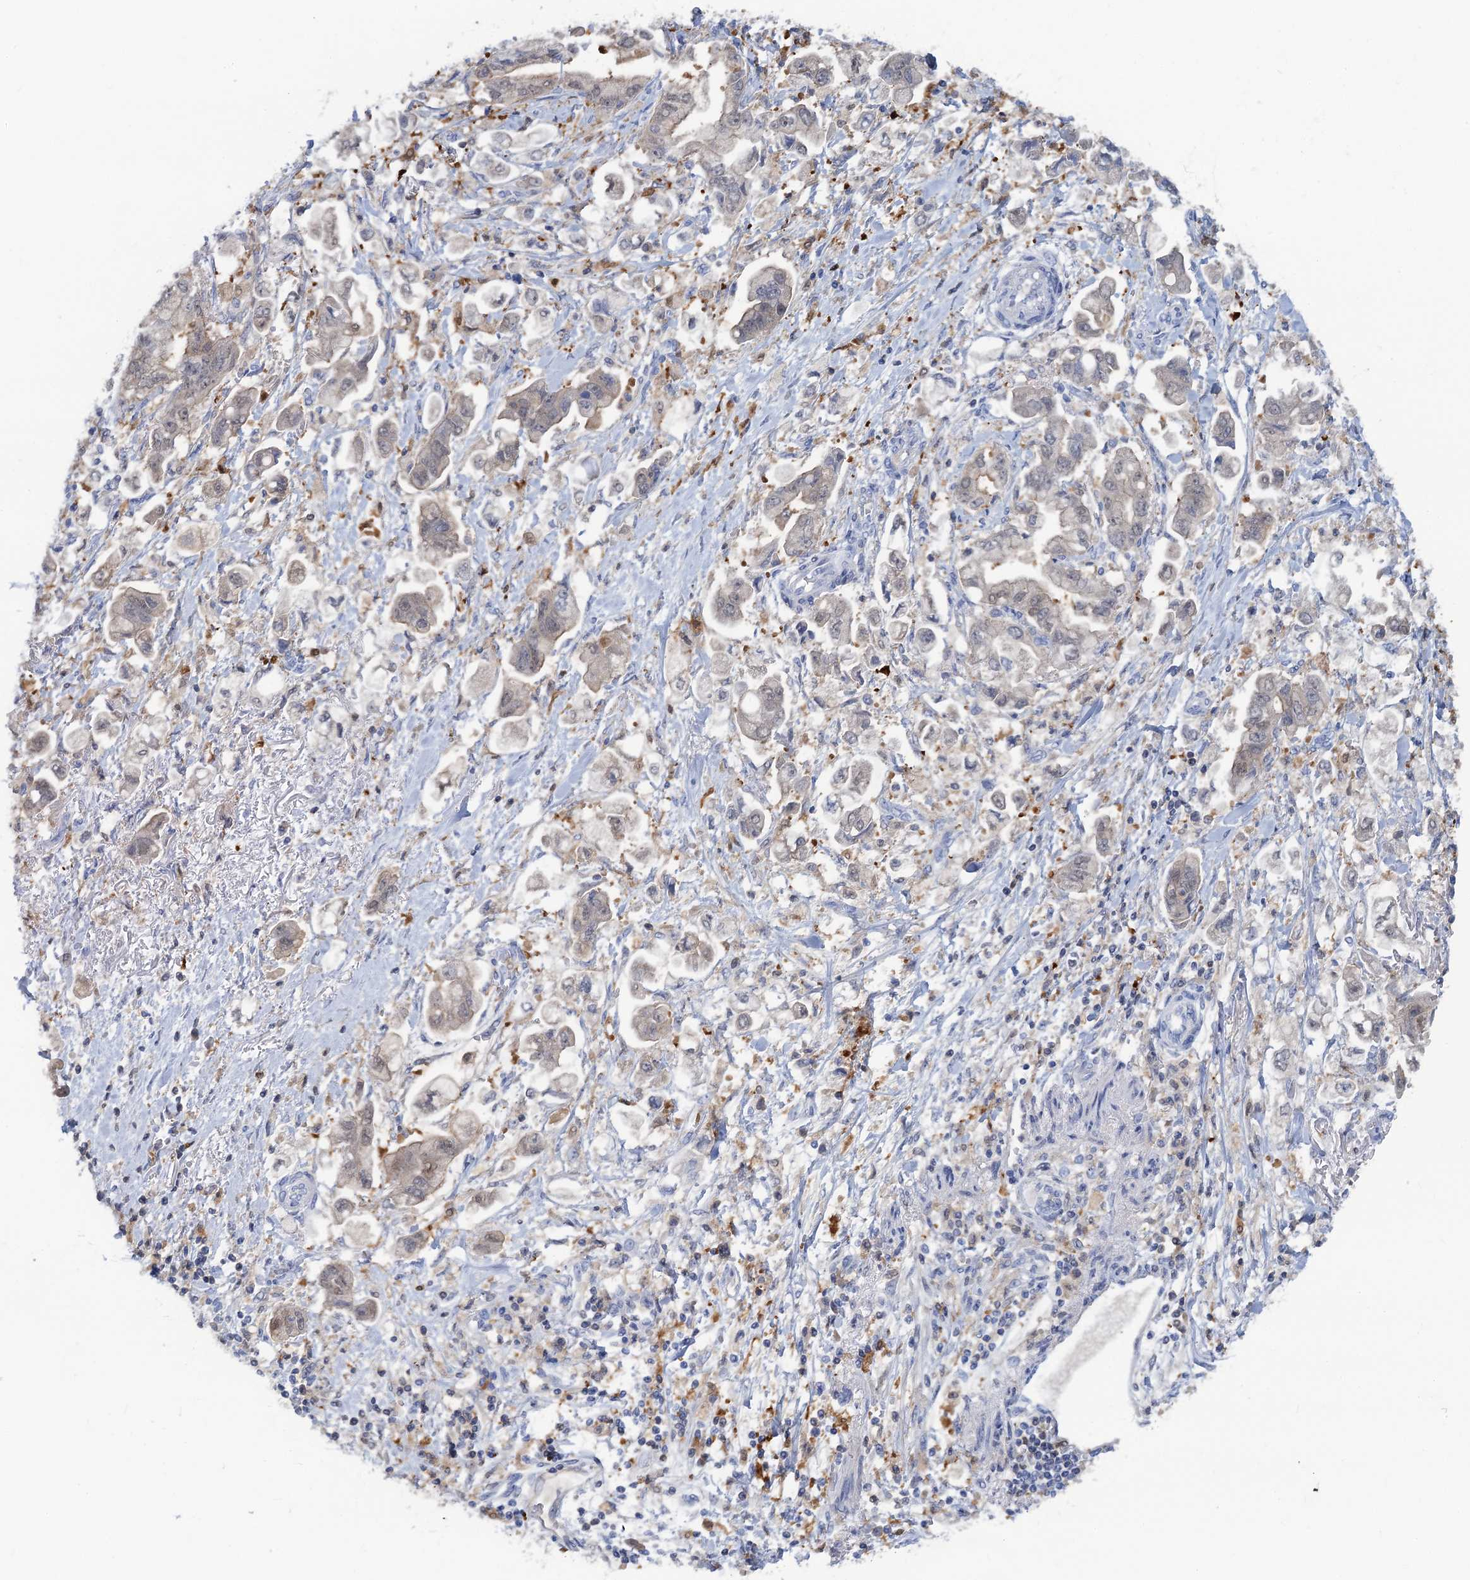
{"staining": {"intensity": "weak", "quantity": "<25%", "location": "nuclear"}, "tissue": "stomach cancer", "cell_type": "Tumor cells", "image_type": "cancer", "snomed": [{"axis": "morphology", "description": "Adenocarcinoma, NOS"}, {"axis": "topography", "description": "Stomach"}], "caption": "This is an immunohistochemistry image of human stomach adenocarcinoma. There is no positivity in tumor cells.", "gene": "FAH", "patient": {"sex": "male", "age": 62}}